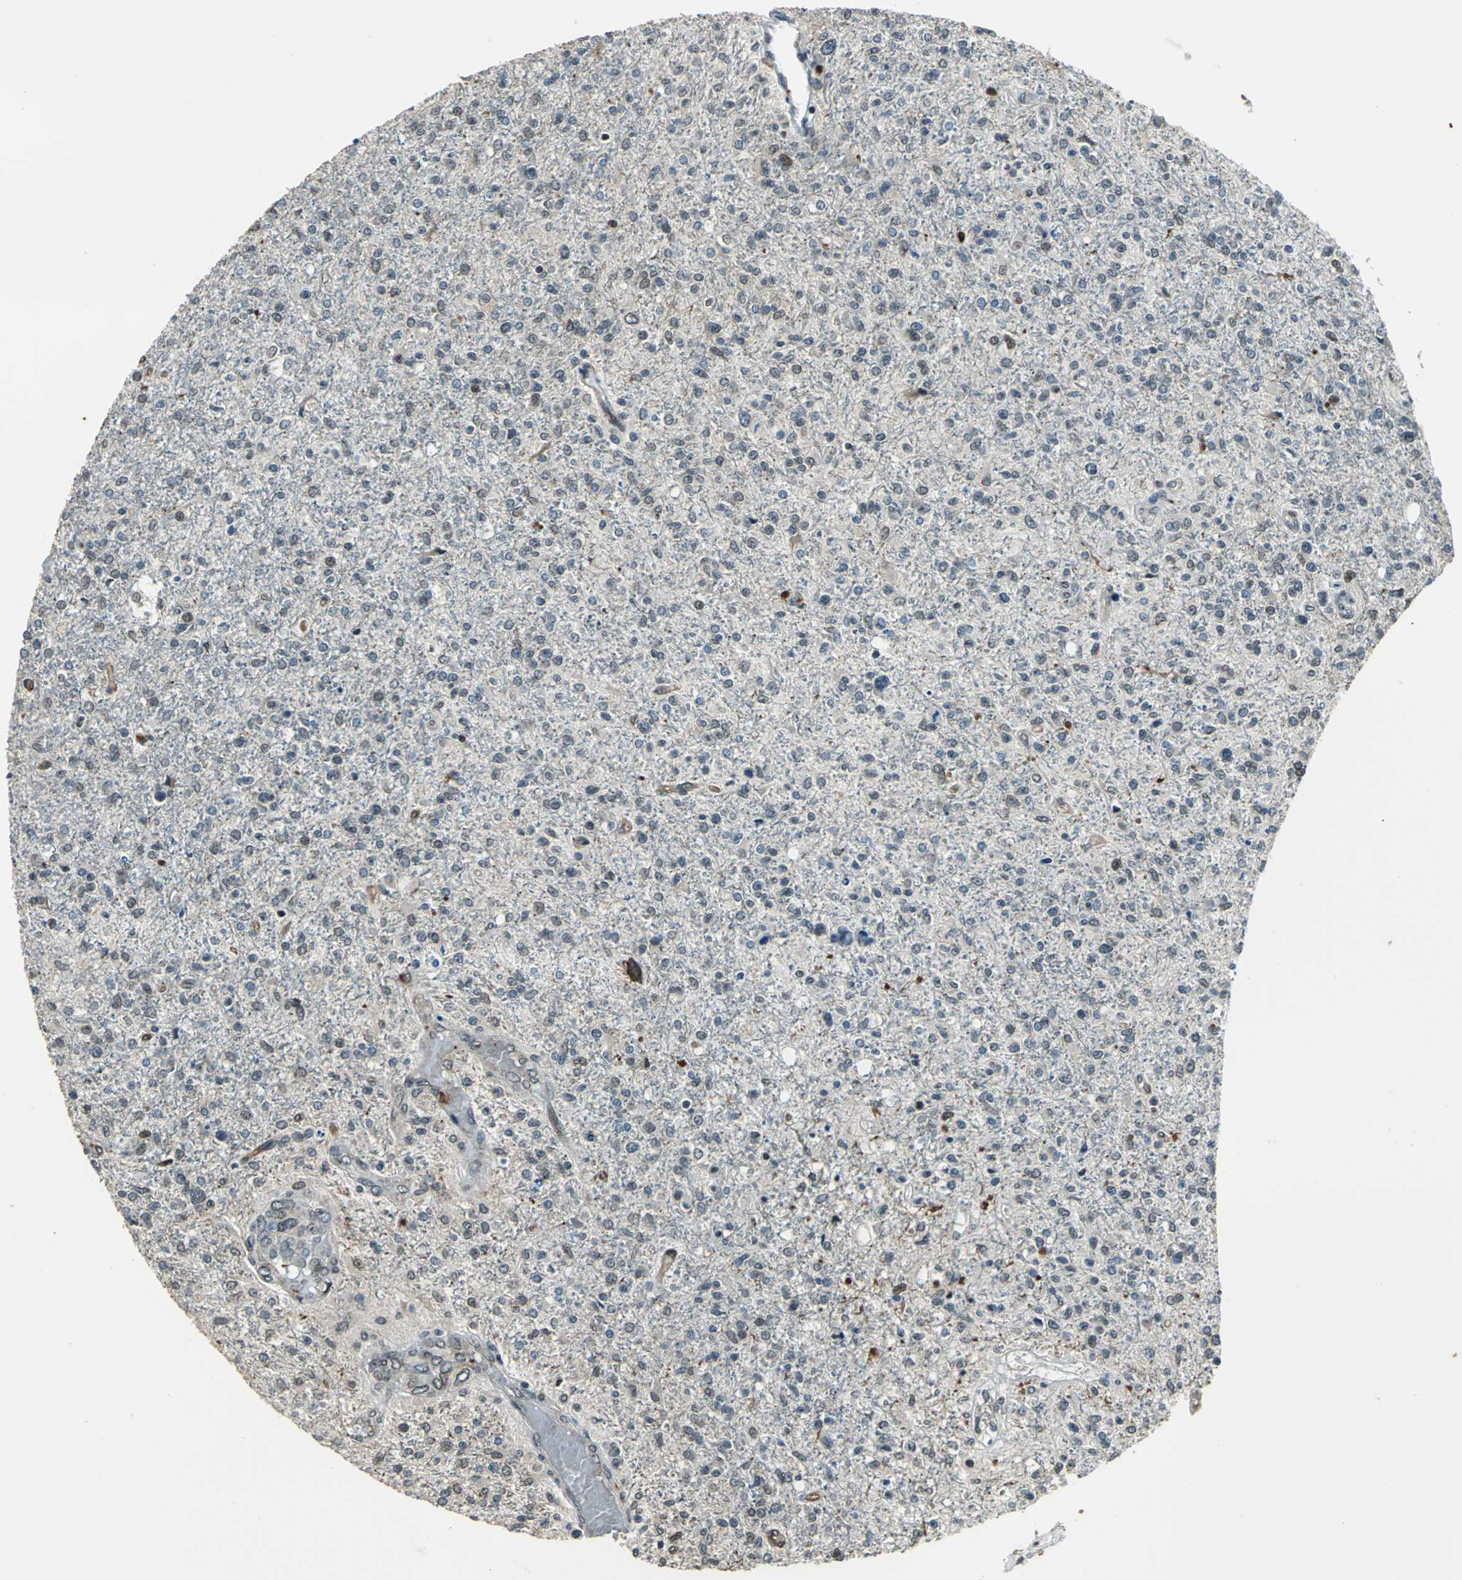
{"staining": {"intensity": "moderate", "quantity": "<25%", "location": "nuclear"}, "tissue": "glioma", "cell_type": "Tumor cells", "image_type": "cancer", "snomed": [{"axis": "morphology", "description": "Glioma, malignant, High grade"}, {"axis": "topography", "description": "Cerebral cortex"}], "caption": "Immunohistochemistry (IHC) micrograph of human malignant glioma (high-grade) stained for a protein (brown), which displays low levels of moderate nuclear staining in approximately <25% of tumor cells.", "gene": "BRIP1", "patient": {"sex": "male", "age": 76}}